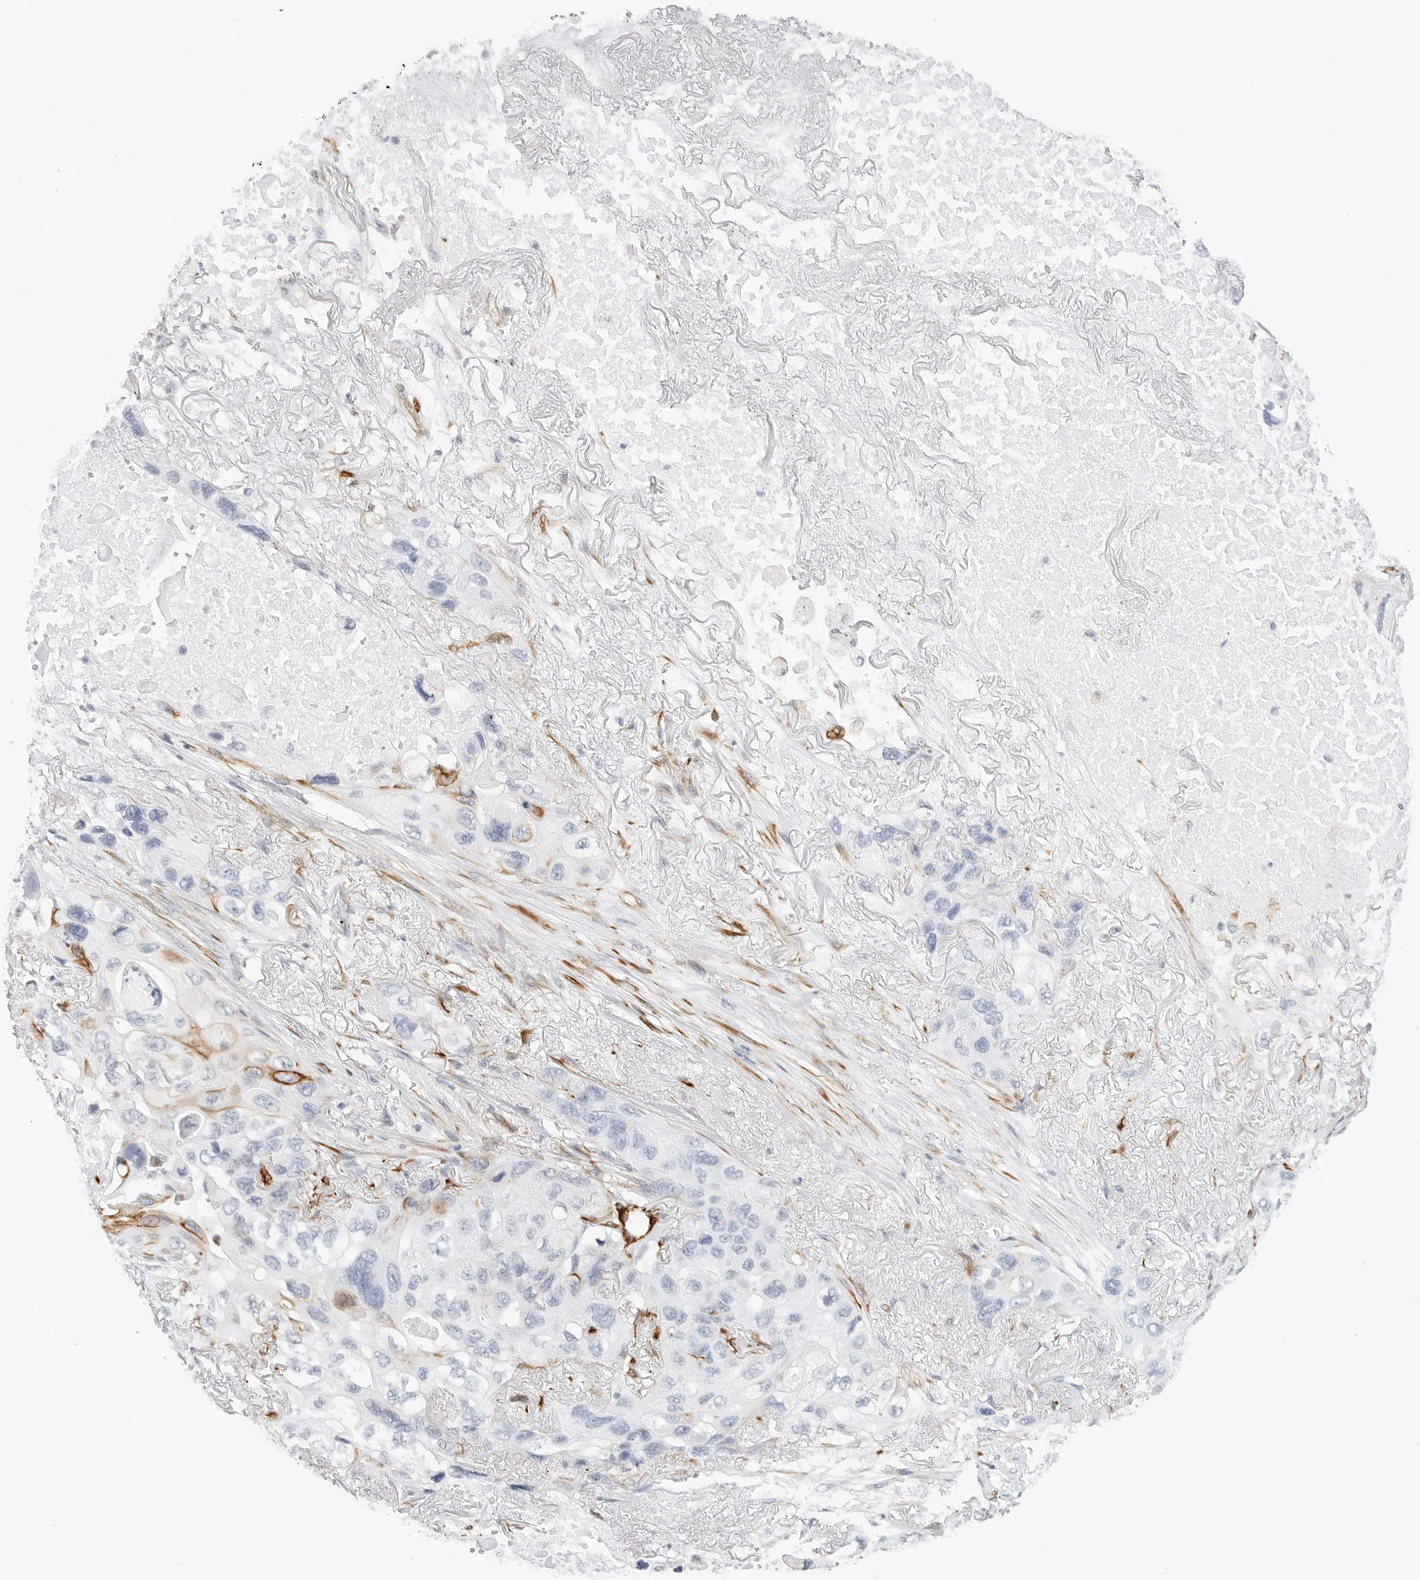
{"staining": {"intensity": "negative", "quantity": "none", "location": "none"}, "tissue": "lung cancer", "cell_type": "Tumor cells", "image_type": "cancer", "snomed": [{"axis": "morphology", "description": "Squamous cell carcinoma, NOS"}, {"axis": "topography", "description": "Lung"}], "caption": "The histopathology image demonstrates no significant positivity in tumor cells of lung cancer (squamous cell carcinoma).", "gene": "NES", "patient": {"sex": "female", "age": 73}}